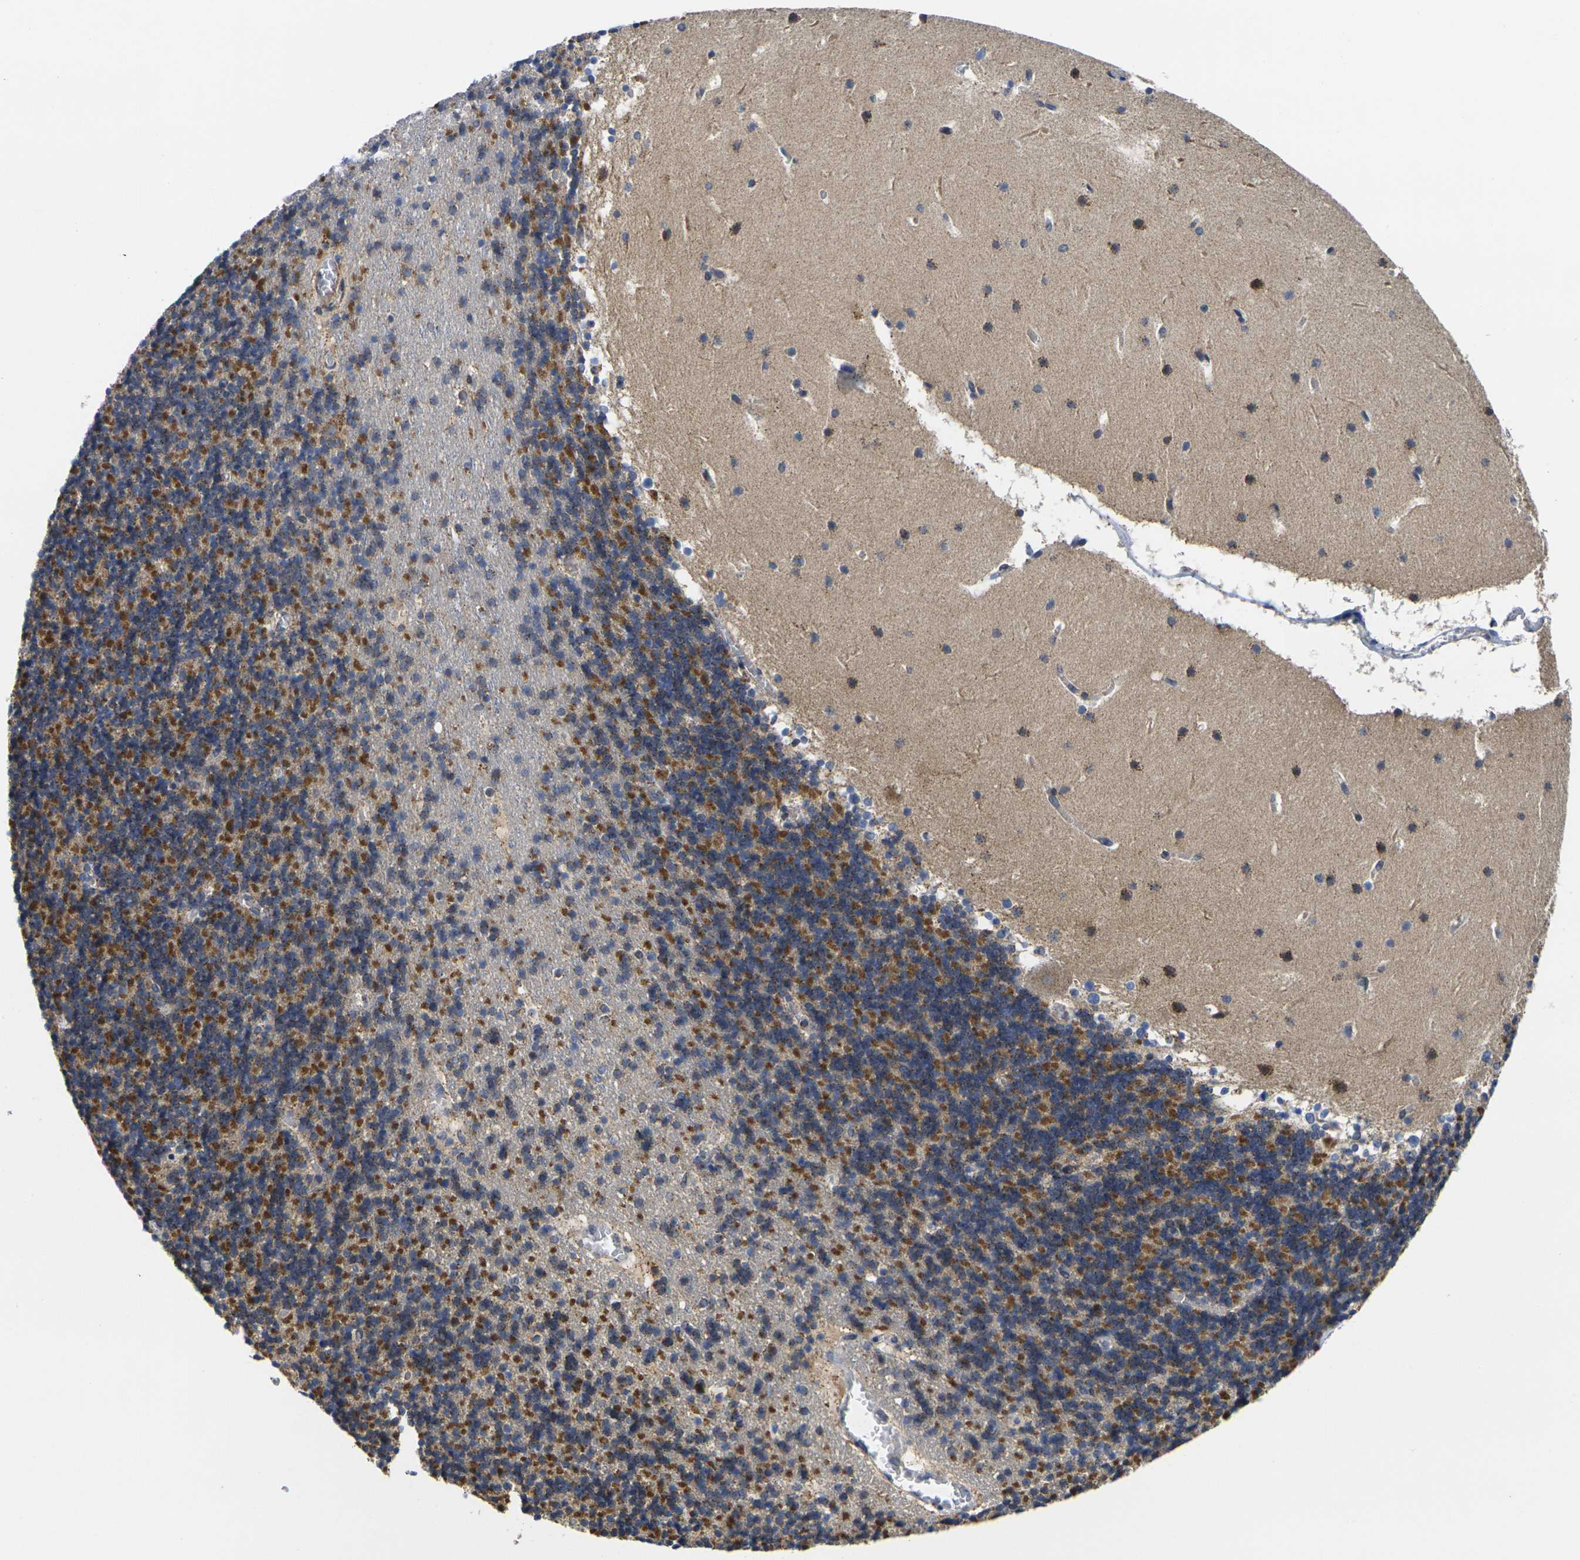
{"staining": {"intensity": "strong", "quantity": "25%-75%", "location": "cytoplasmic/membranous"}, "tissue": "cerebellum", "cell_type": "Cells in granular layer", "image_type": "normal", "snomed": [{"axis": "morphology", "description": "Normal tissue, NOS"}, {"axis": "topography", "description": "Cerebellum"}], "caption": "Protein staining shows strong cytoplasmic/membranous expression in approximately 25%-75% of cells in granular layer in unremarkable cerebellum. Ihc stains the protein of interest in brown and the nuclei are stained blue.", "gene": "P2RY11", "patient": {"sex": "male", "age": 45}}